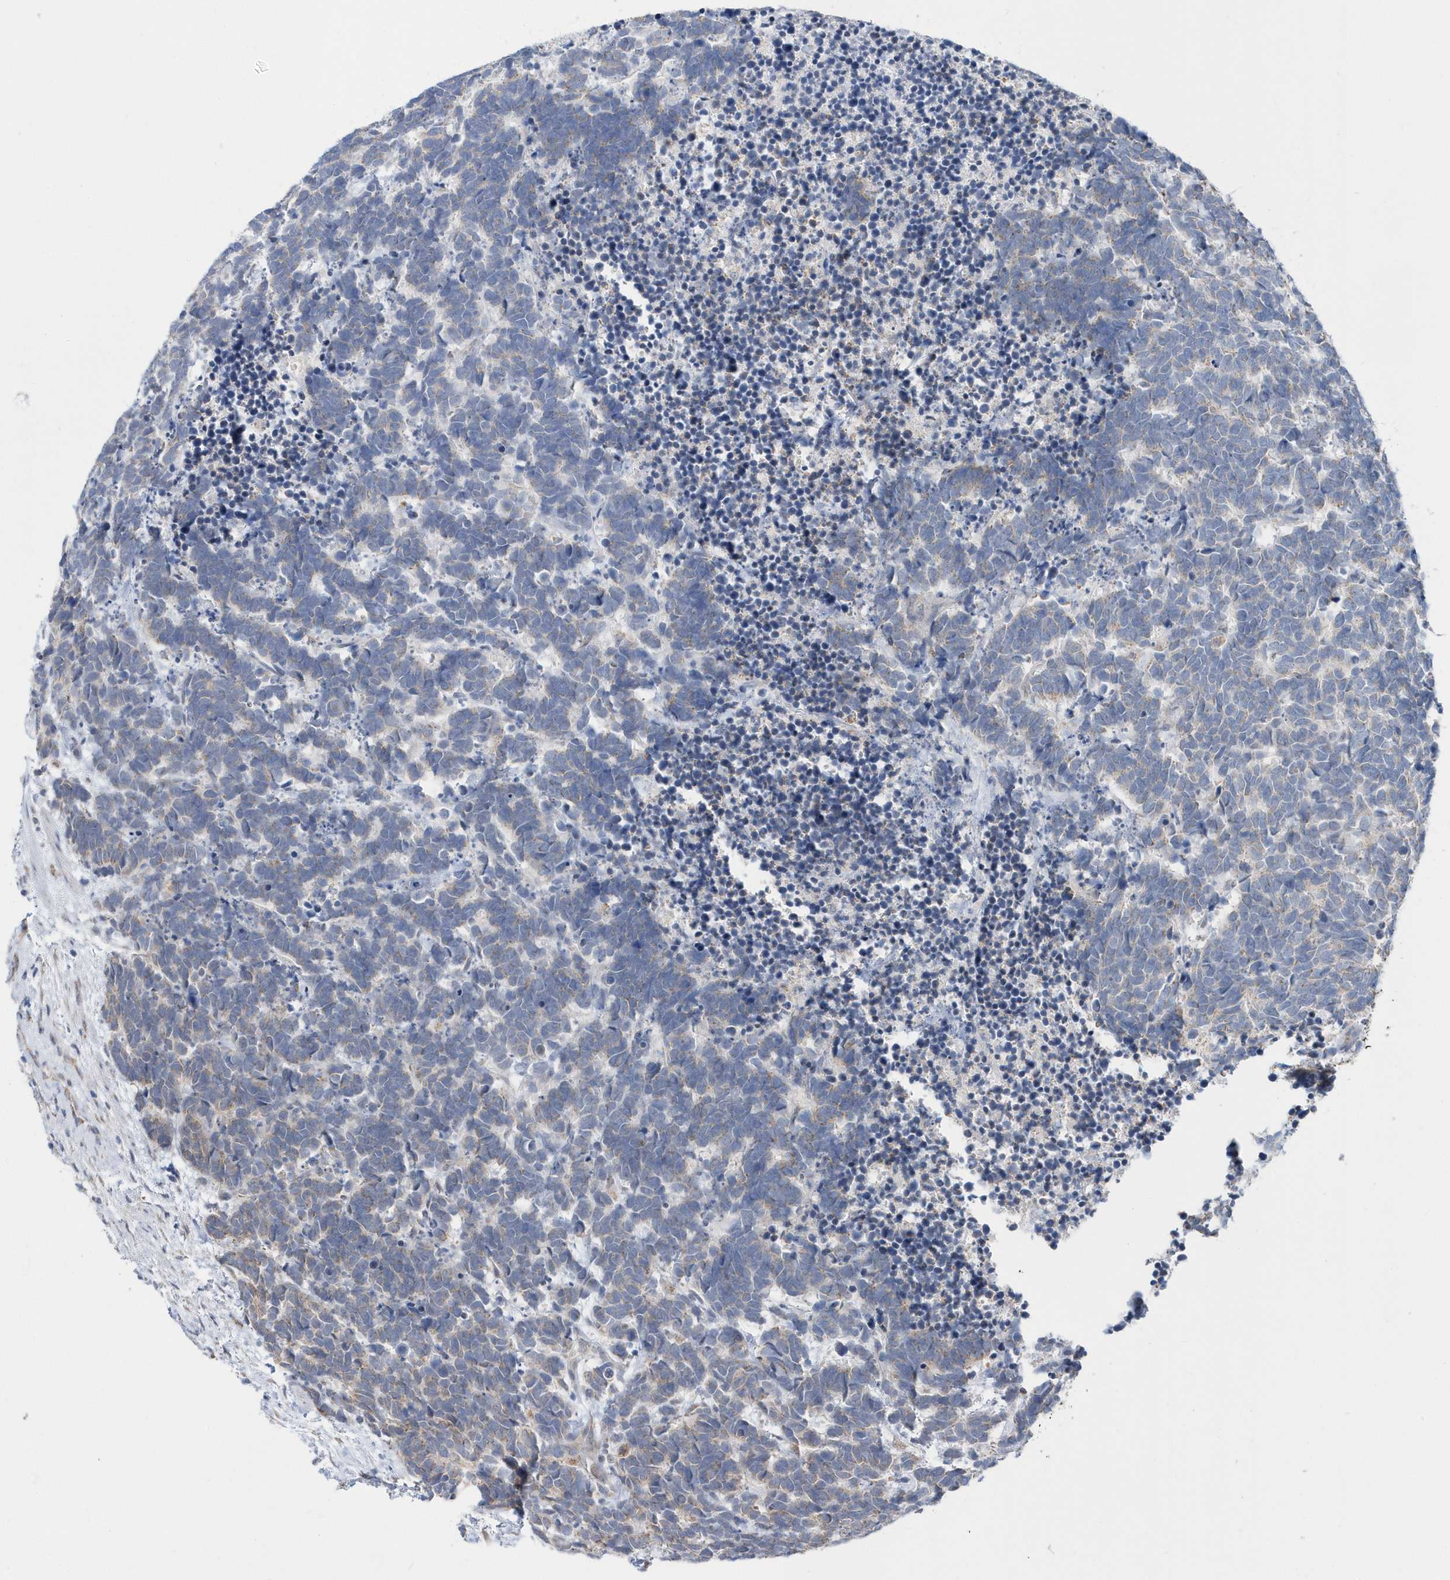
{"staining": {"intensity": "negative", "quantity": "none", "location": "none"}, "tissue": "carcinoid", "cell_type": "Tumor cells", "image_type": "cancer", "snomed": [{"axis": "morphology", "description": "Carcinoma, NOS"}, {"axis": "morphology", "description": "Carcinoid, malignant, NOS"}, {"axis": "topography", "description": "Urinary bladder"}], "caption": "Carcinoma was stained to show a protein in brown. There is no significant expression in tumor cells.", "gene": "SPATA5", "patient": {"sex": "male", "age": 57}}